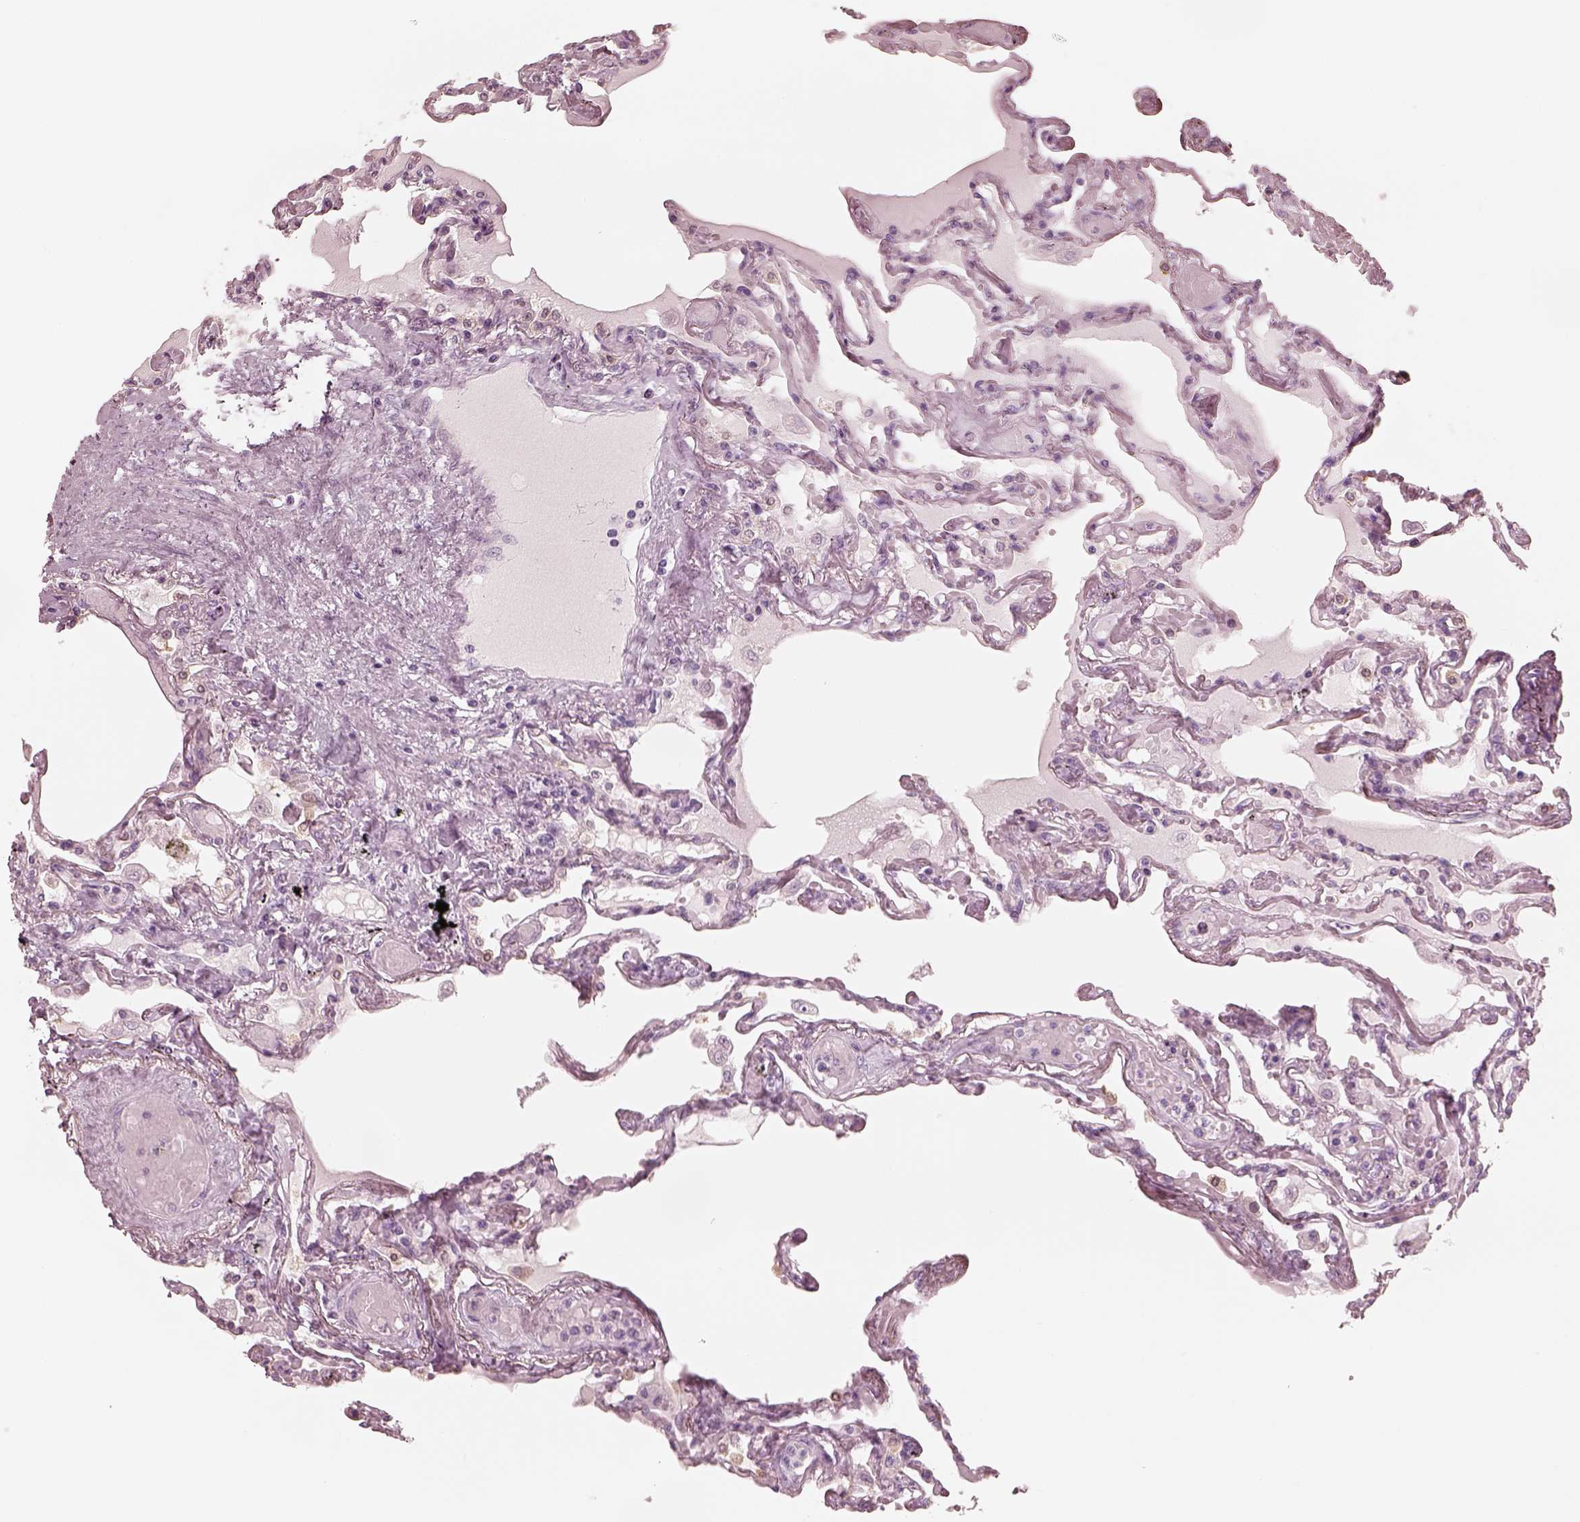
{"staining": {"intensity": "negative", "quantity": "none", "location": "none"}, "tissue": "lung", "cell_type": "Alveolar cells", "image_type": "normal", "snomed": [{"axis": "morphology", "description": "Normal tissue, NOS"}, {"axis": "morphology", "description": "Adenocarcinoma, NOS"}, {"axis": "topography", "description": "Cartilage tissue"}, {"axis": "topography", "description": "Lung"}], "caption": "Histopathology image shows no protein staining in alveolar cells of normal lung.", "gene": "PON3", "patient": {"sex": "female", "age": 67}}